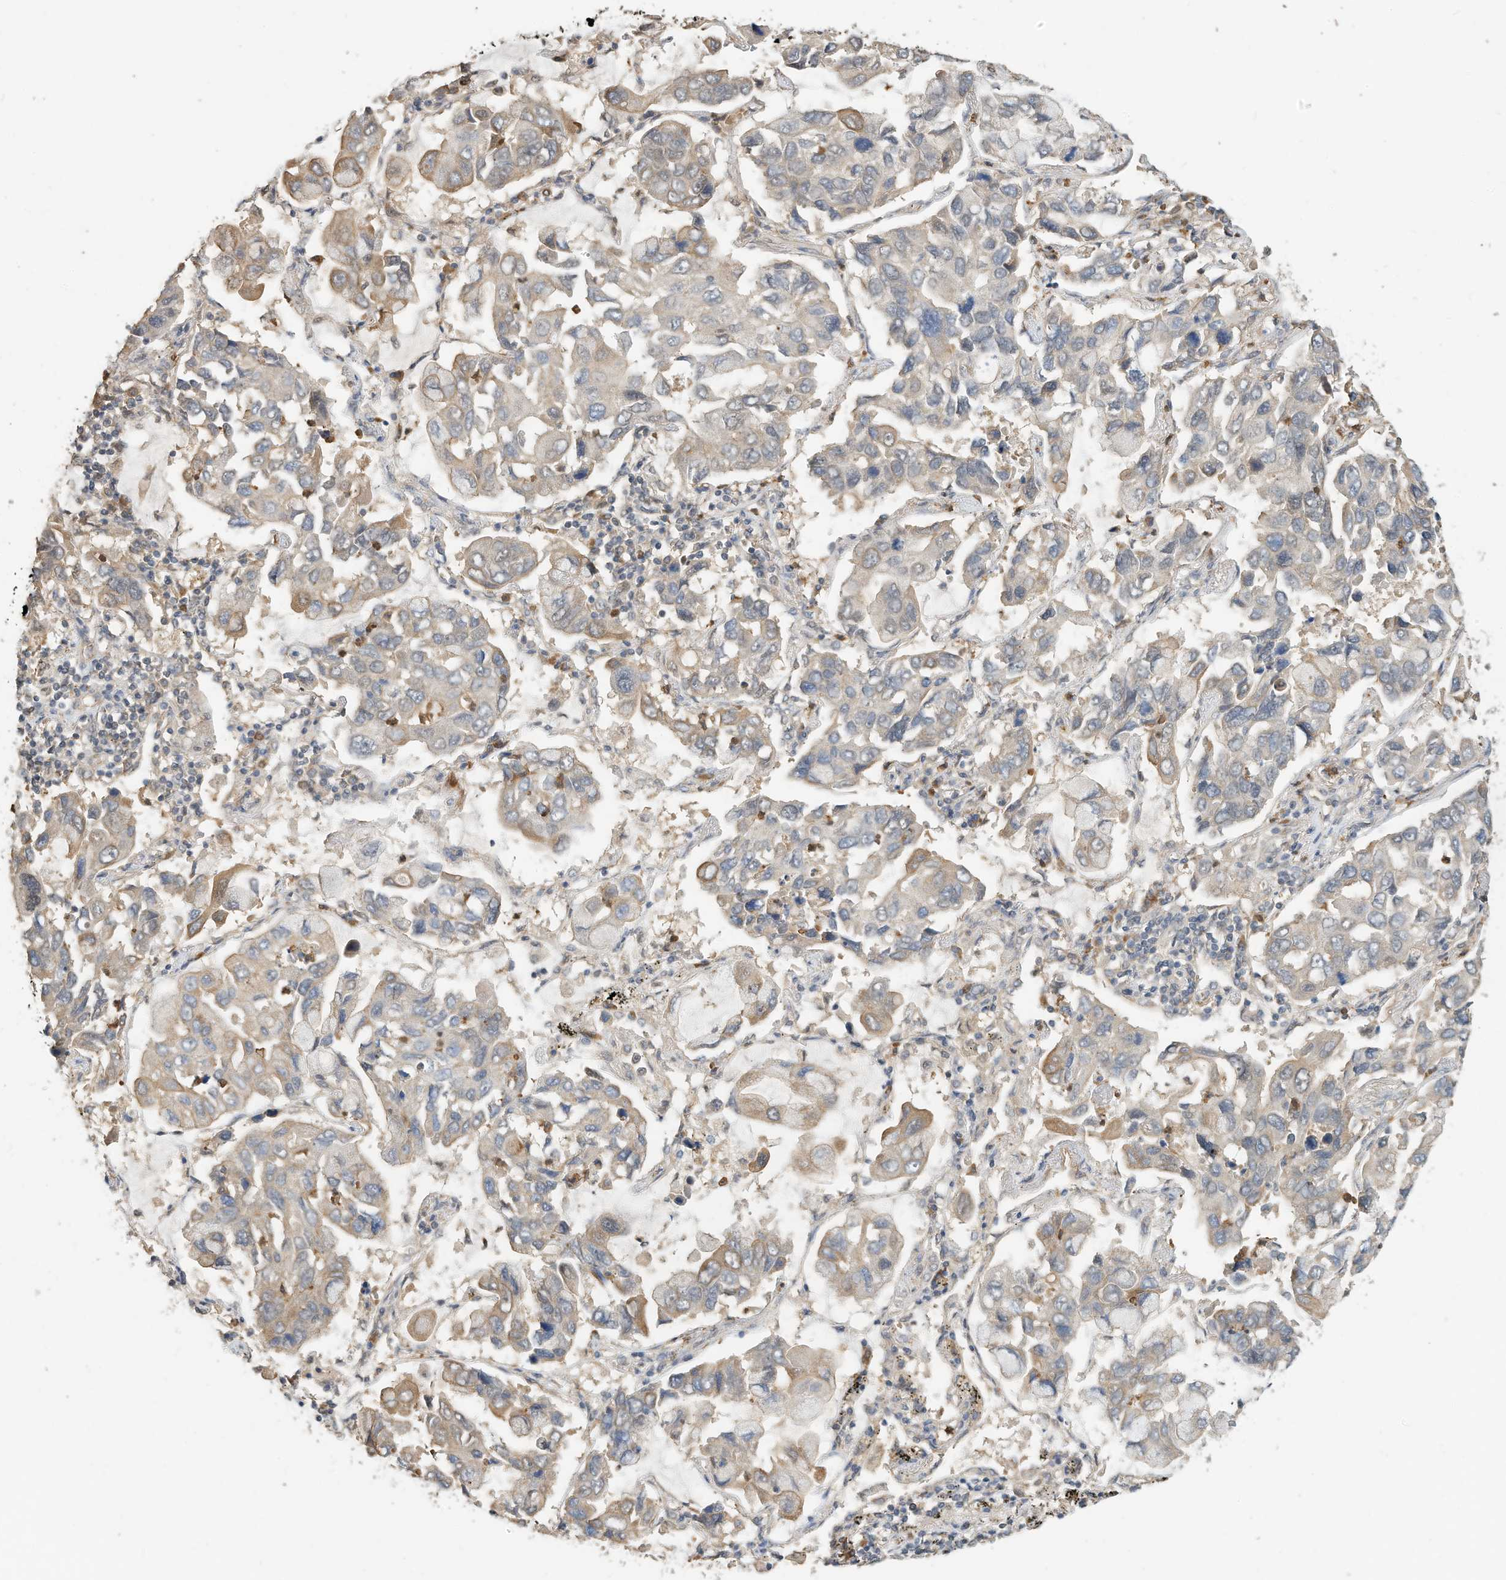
{"staining": {"intensity": "moderate", "quantity": "<25%", "location": "cytoplasmic/membranous"}, "tissue": "lung cancer", "cell_type": "Tumor cells", "image_type": "cancer", "snomed": [{"axis": "morphology", "description": "Adenocarcinoma, NOS"}, {"axis": "topography", "description": "Lung"}], "caption": "Human lung cancer stained for a protein (brown) shows moderate cytoplasmic/membranous positive positivity in about <25% of tumor cells.", "gene": "OFD1", "patient": {"sex": "male", "age": 64}}